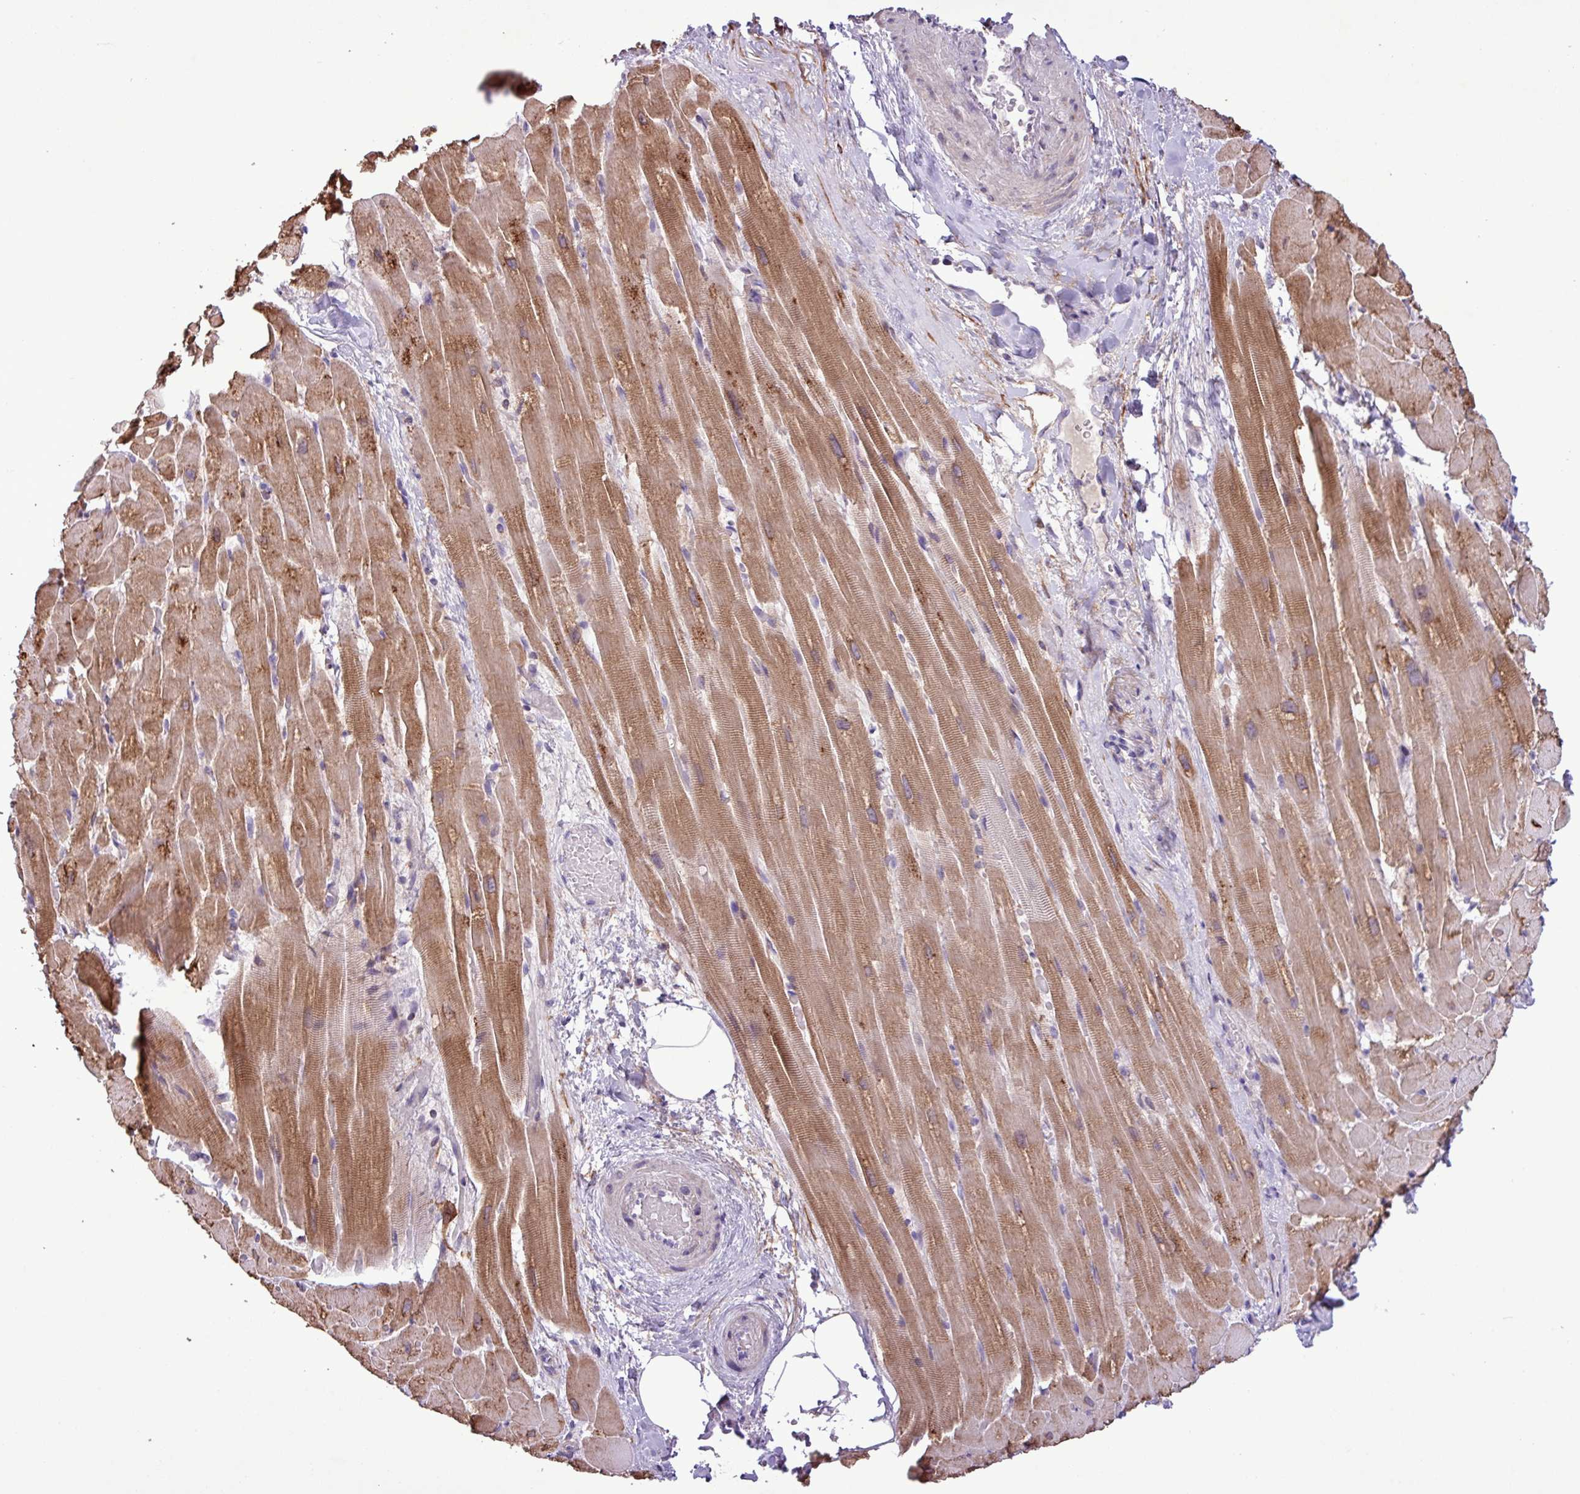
{"staining": {"intensity": "moderate", "quantity": ">75%", "location": "cytoplasmic/membranous"}, "tissue": "heart muscle", "cell_type": "Cardiomyocytes", "image_type": "normal", "snomed": [{"axis": "morphology", "description": "Normal tissue, NOS"}, {"axis": "topography", "description": "Heart"}], "caption": "A histopathology image of human heart muscle stained for a protein displays moderate cytoplasmic/membranous brown staining in cardiomyocytes. (DAB IHC with brightfield microscopy, high magnification).", "gene": "CD248", "patient": {"sex": "male", "age": 37}}